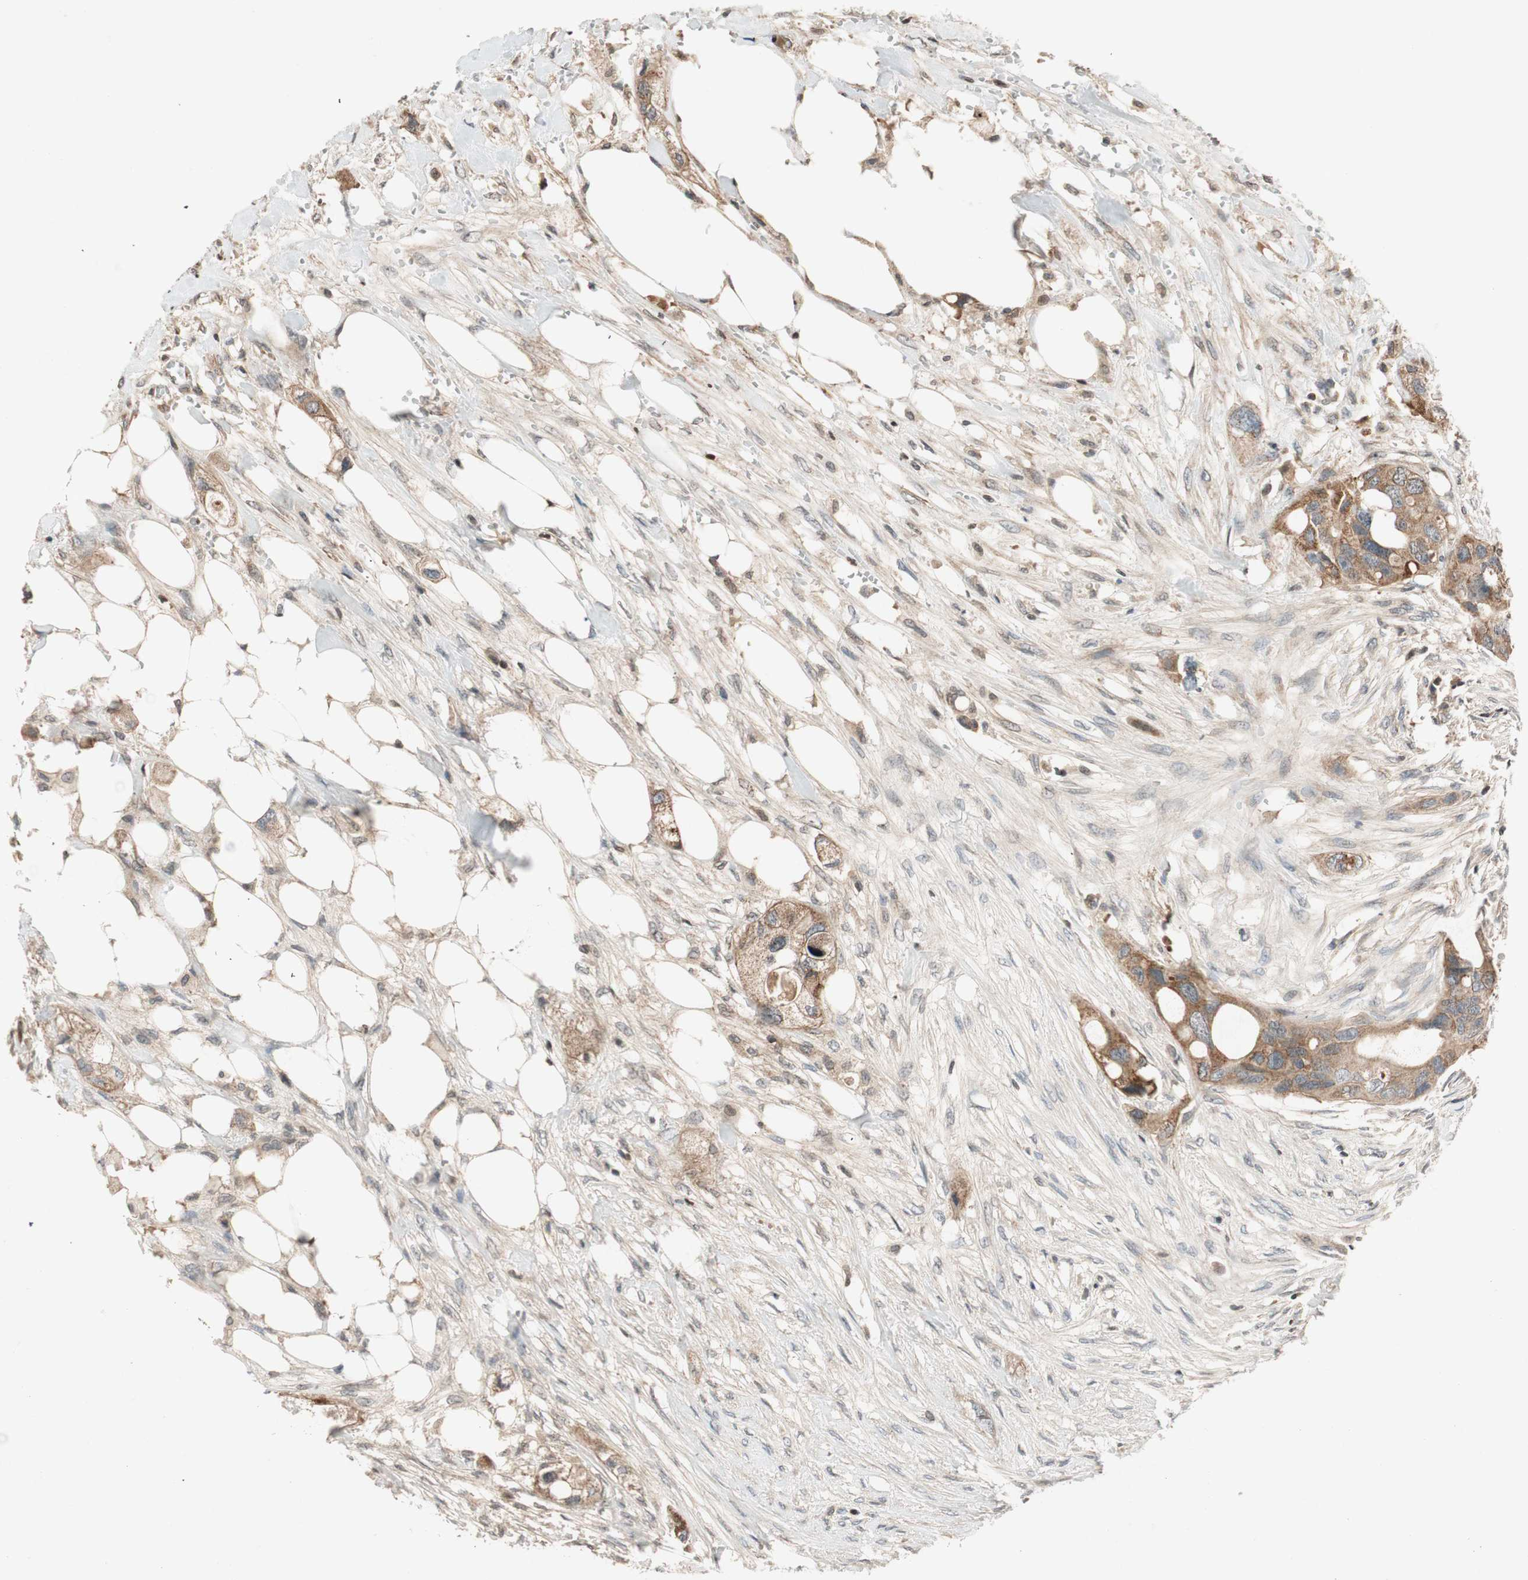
{"staining": {"intensity": "moderate", "quantity": ">75%", "location": "cytoplasmic/membranous"}, "tissue": "colorectal cancer", "cell_type": "Tumor cells", "image_type": "cancer", "snomed": [{"axis": "morphology", "description": "Adenocarcinoma, NOS"}, {"axis": "topography", "description": "Colon"}], "caption": "Immunohistochemistry (DAB (3,3'-diaminobenzidine)) staining of human adenocarcinoma (colorectal) shows moderate cytoplasmic/membranous protein expression in about >75% of tumor cells. The staining was performed using DAB (3,3'-diaminobenzidine), with brown indicating positive protein expression. Nuclei are stained blue with hematoxylin.", "gene": "GCLM", "patient": {"sex": "female", "age": 57}}